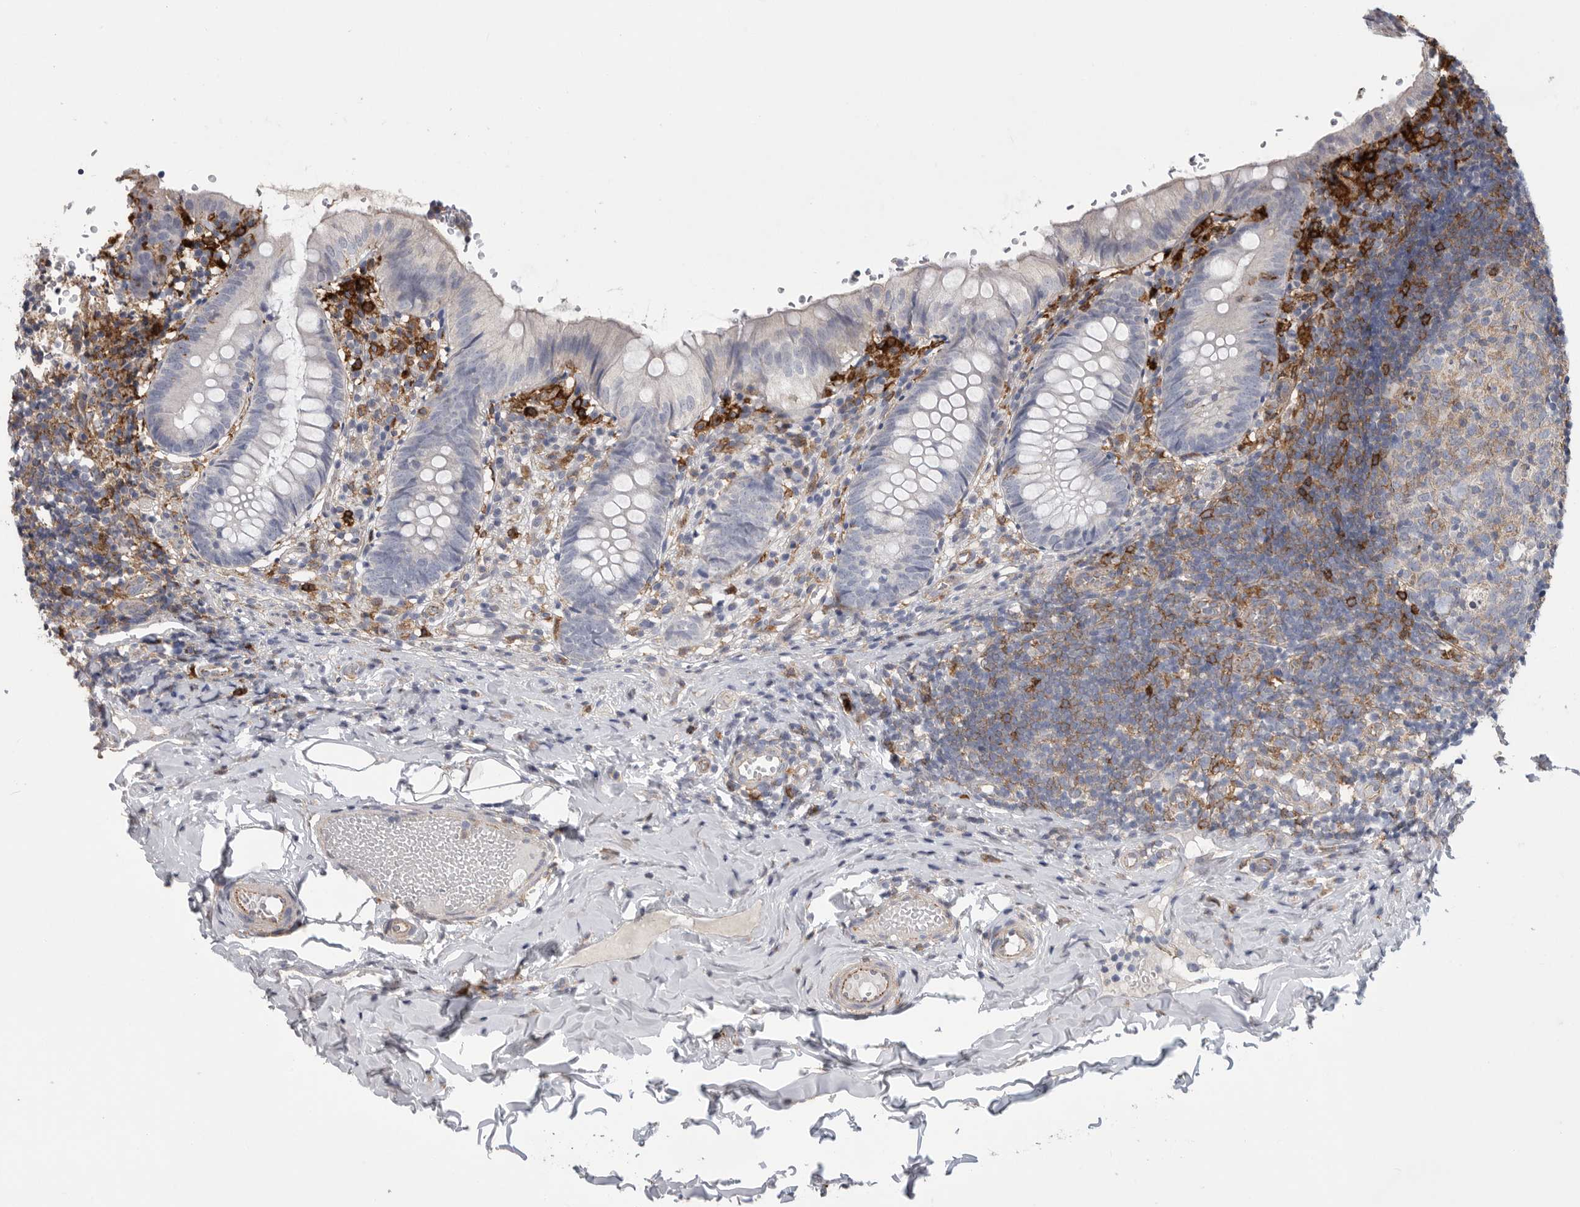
{"staining": {"intensity": "negative", "quantity": "none", "location": "none"}, "tissue": "appendix", "cell_type": "Glandular cells", "image_type": "normal", "snomed": [{"axis": "morphology", "description": "Normal tissue, NOS"}, {"axis": "topography", "description": "Appendix"}], "caption": "IHC of benign appendix demonstrates no positivity in glandular cells.", "gene": "SIGLEC10", "patient": {"sex": "male", "age": 8}}